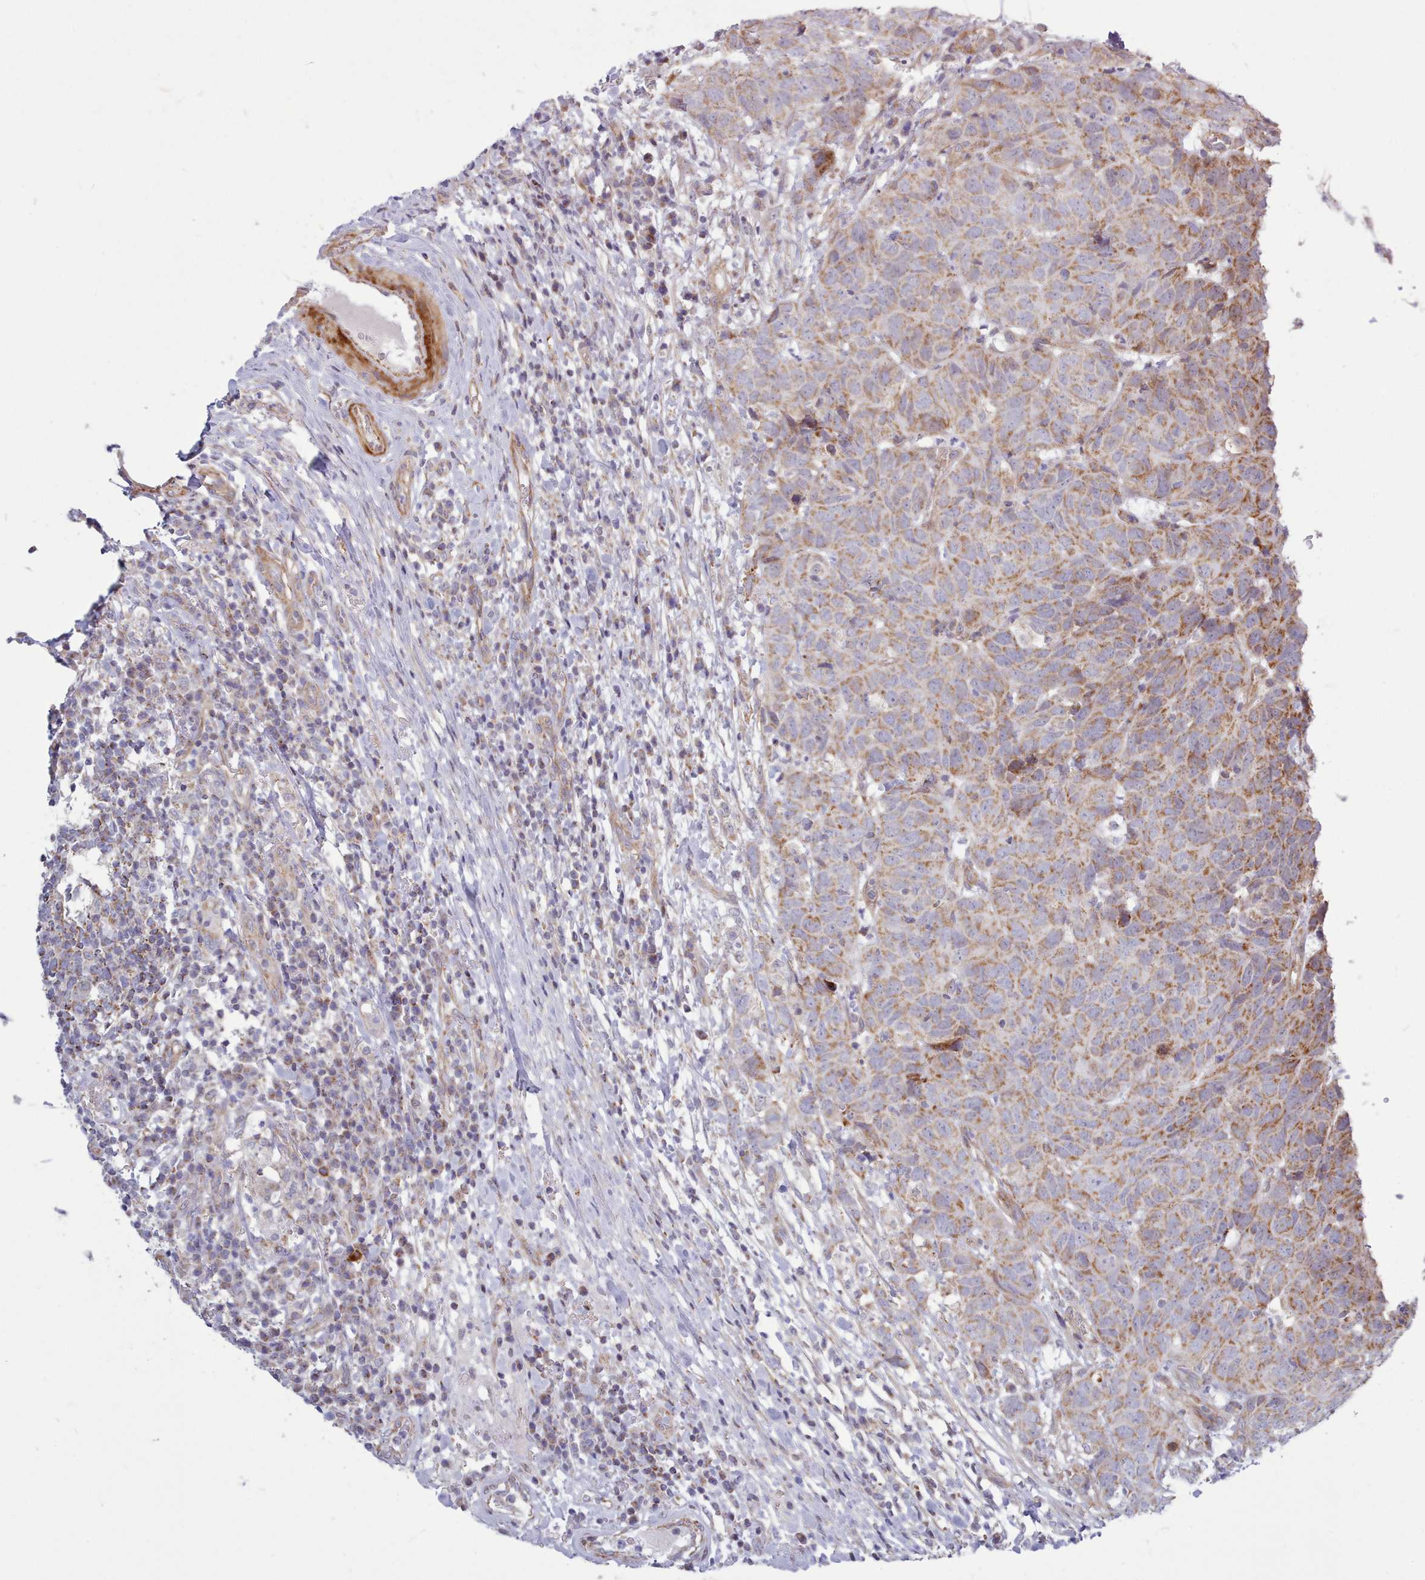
{"staining": {"intensity": "moderate", "quantity": ">75%", "location": "cytoplasmic/membranous"}, "tissue": "head and neck cancer", "cell_type": "Tumor cells", "image_type": "cancer", "snomed": [{"axis": "morphology", "description": "Normal tissue, NOS"}, {"axis": "morphology", "description": "Squamous cell carcinoma, NOS"}, {"axis": "topography", "description": "Skeletal muscle"}, {"axis": "topography", "description": "Vascular tissue"}, {"axis": "topography", "description": "Peripheral nerve tissue"}, {"axis": "topography", "description": "Head-Neck"}], "caption": "Tumor cells show medium levels of moderate cytoplasmic/membranous positivity in about >75% of cells in human head and neck cancer (squamous cell carcinoma).", "gene": "MRPL21", "patient": {"sex": "male", "age": 66}}